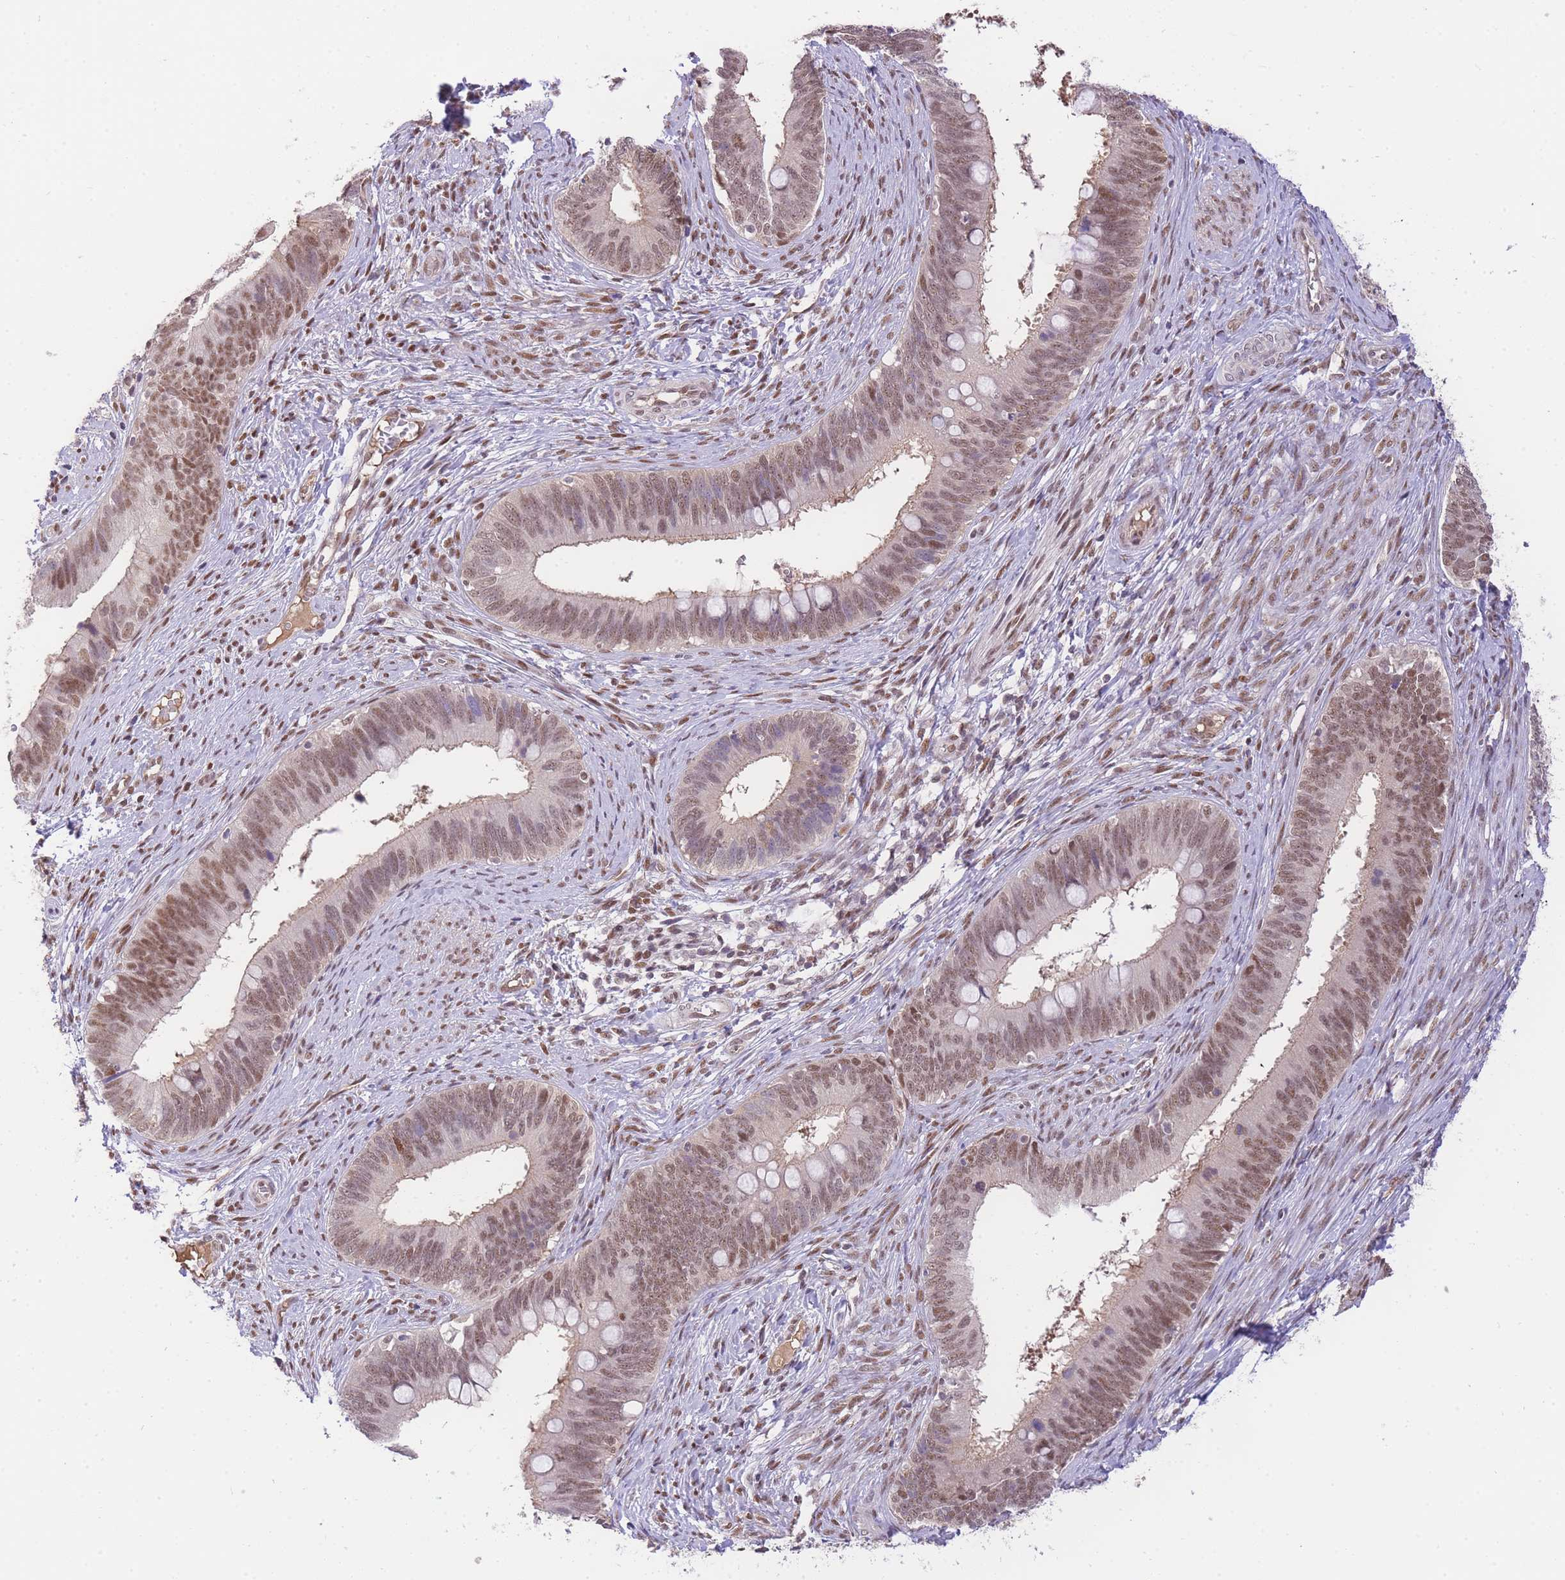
{"staining": {"intensity": "moderate", "quantity": ">75%", "location": "nuclear"}, "tissue": "cervical cancer", "cell_type": "Tumor cells", "image_type": "cancer", "snomed": [{"axis": "morphology", "description": "Adenocarcinoma, NOS"}, {"axis": "topography", "description": "Cervix"}], "caption": "Immunohistochemistry (IHC) photomicrograph of neoplastic tissue: human cervical cancer stained using IHC reveals medium levels of moderate protein expression localized specifically in the nuclear of tumor cells, appearing as a nuclear brown color.", "gene": "UBXN7", "patient": {"sex": "female", "age": 42}}